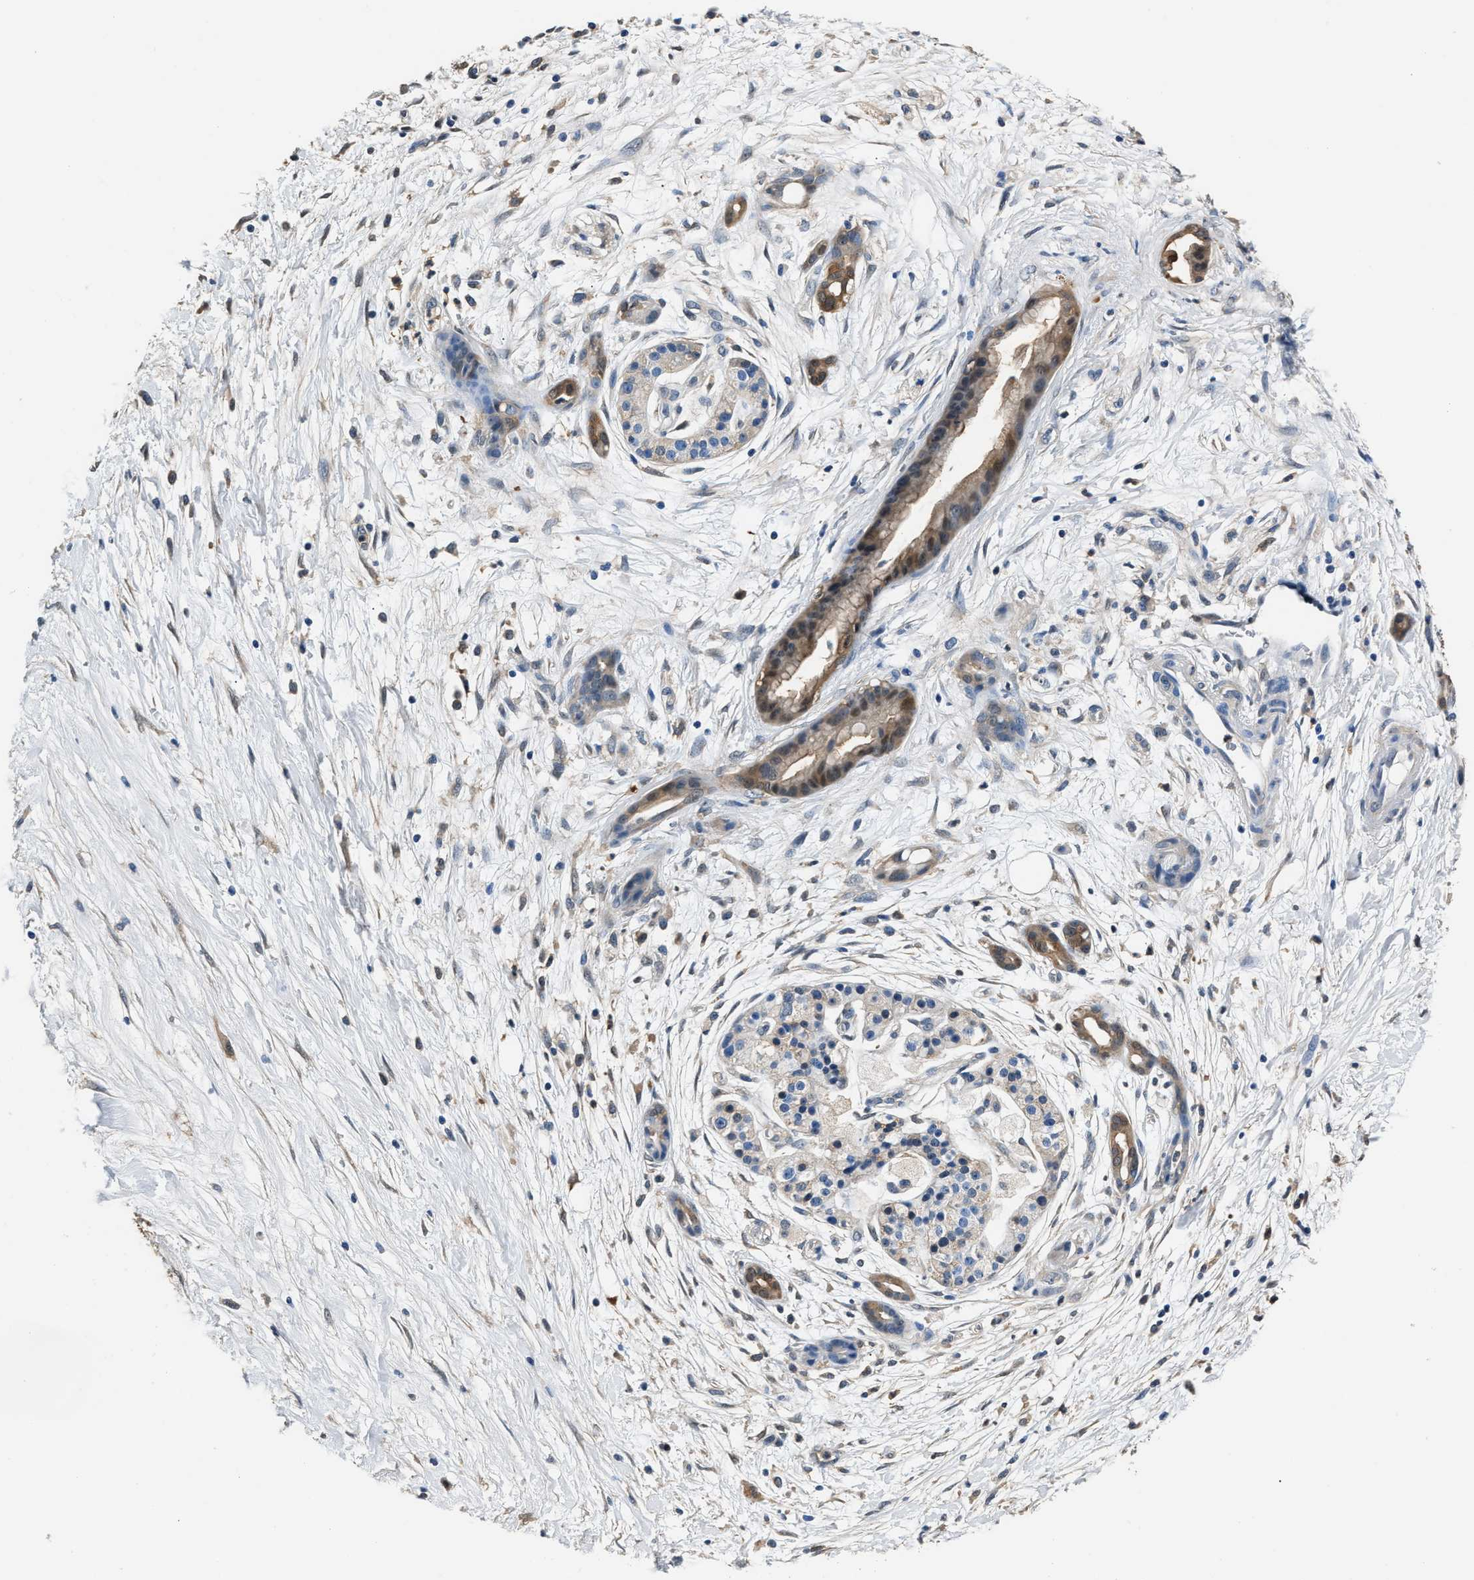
{"staining": {"intensity": "moderate", "quantity": ">75%", "location": "cytoplasmic/membranous"}, "tissue": "pancreatic cancer", "cell_type": "Tumor cells", "image_type": "cancer", "snomed": [{"axis": "morphology", "description": "Adenocarcinoma, NOS"}, {"axis": "topography", "description": "Pancreas"}], "caption": "Protein expression analysis of human pancreatic adenocarcinoma reveals moderate cytoplasmic/membranous positivity in about >75% of tumor cells. (DAB IHC with brightfield microscopy, high magnification).", "gene": "GSTP1", "patient": {"sex": "female", "age": 77}}